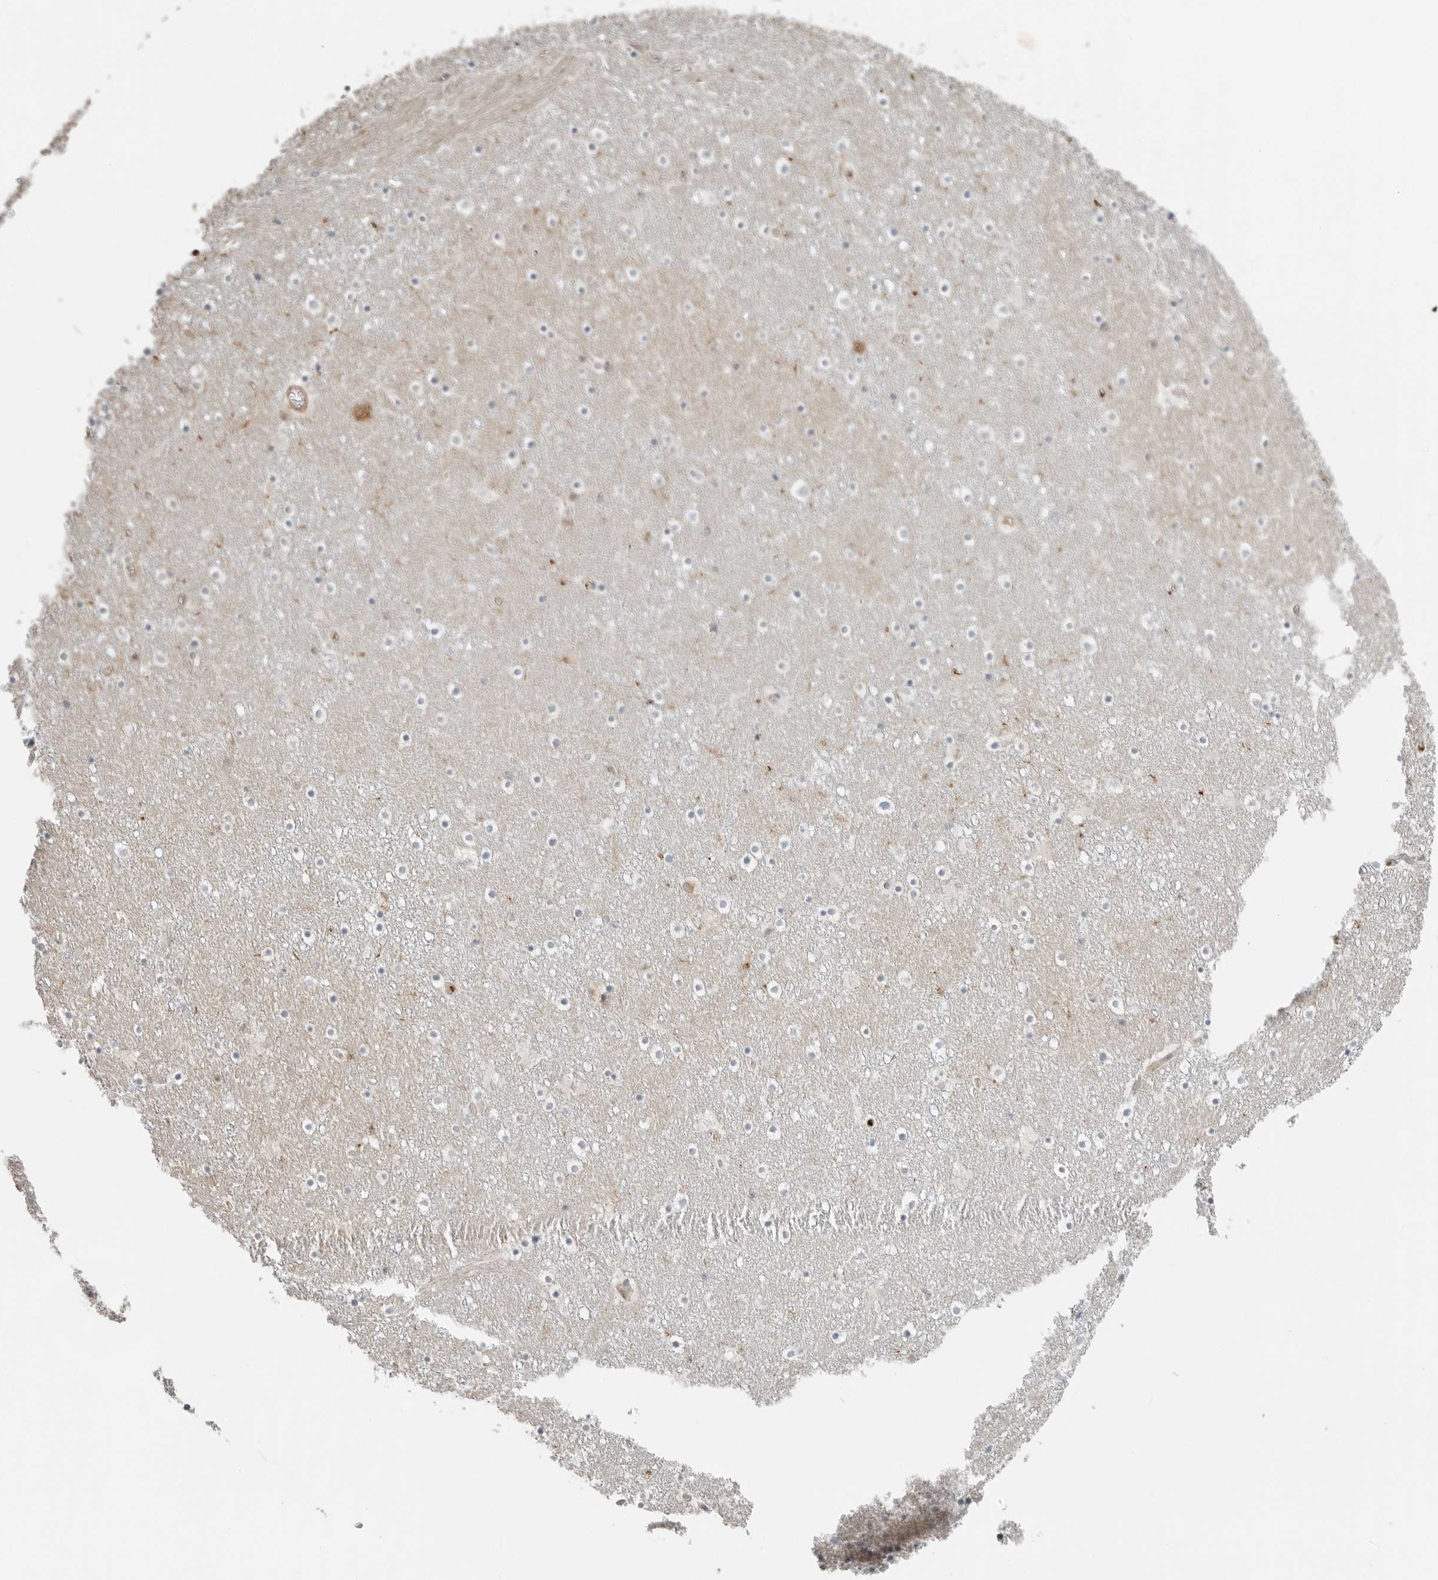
{"staining": {"intensity": "moderate", "quantity": "<25%", "location": "cytoplasmic/membranous"}, "tissue": "caudate", "cell_type": "Glial cells", "image_type": "normal", "snomed": [{"axis": "morphology", "description": "Normal tissue, NOS"}, {"axis": "topography", "description": "Lateral ventricle wall"}], "caption": "Benign caudate displays moderate cytoplasmic/membranous staining in approximately <25% of glial cells, visualized by immunohistochemistry. (DAB IHC with brightfield microscopy, high magnification).", "gene": "LEFTY2", "patient": {"sex": "male", "age": 45}}